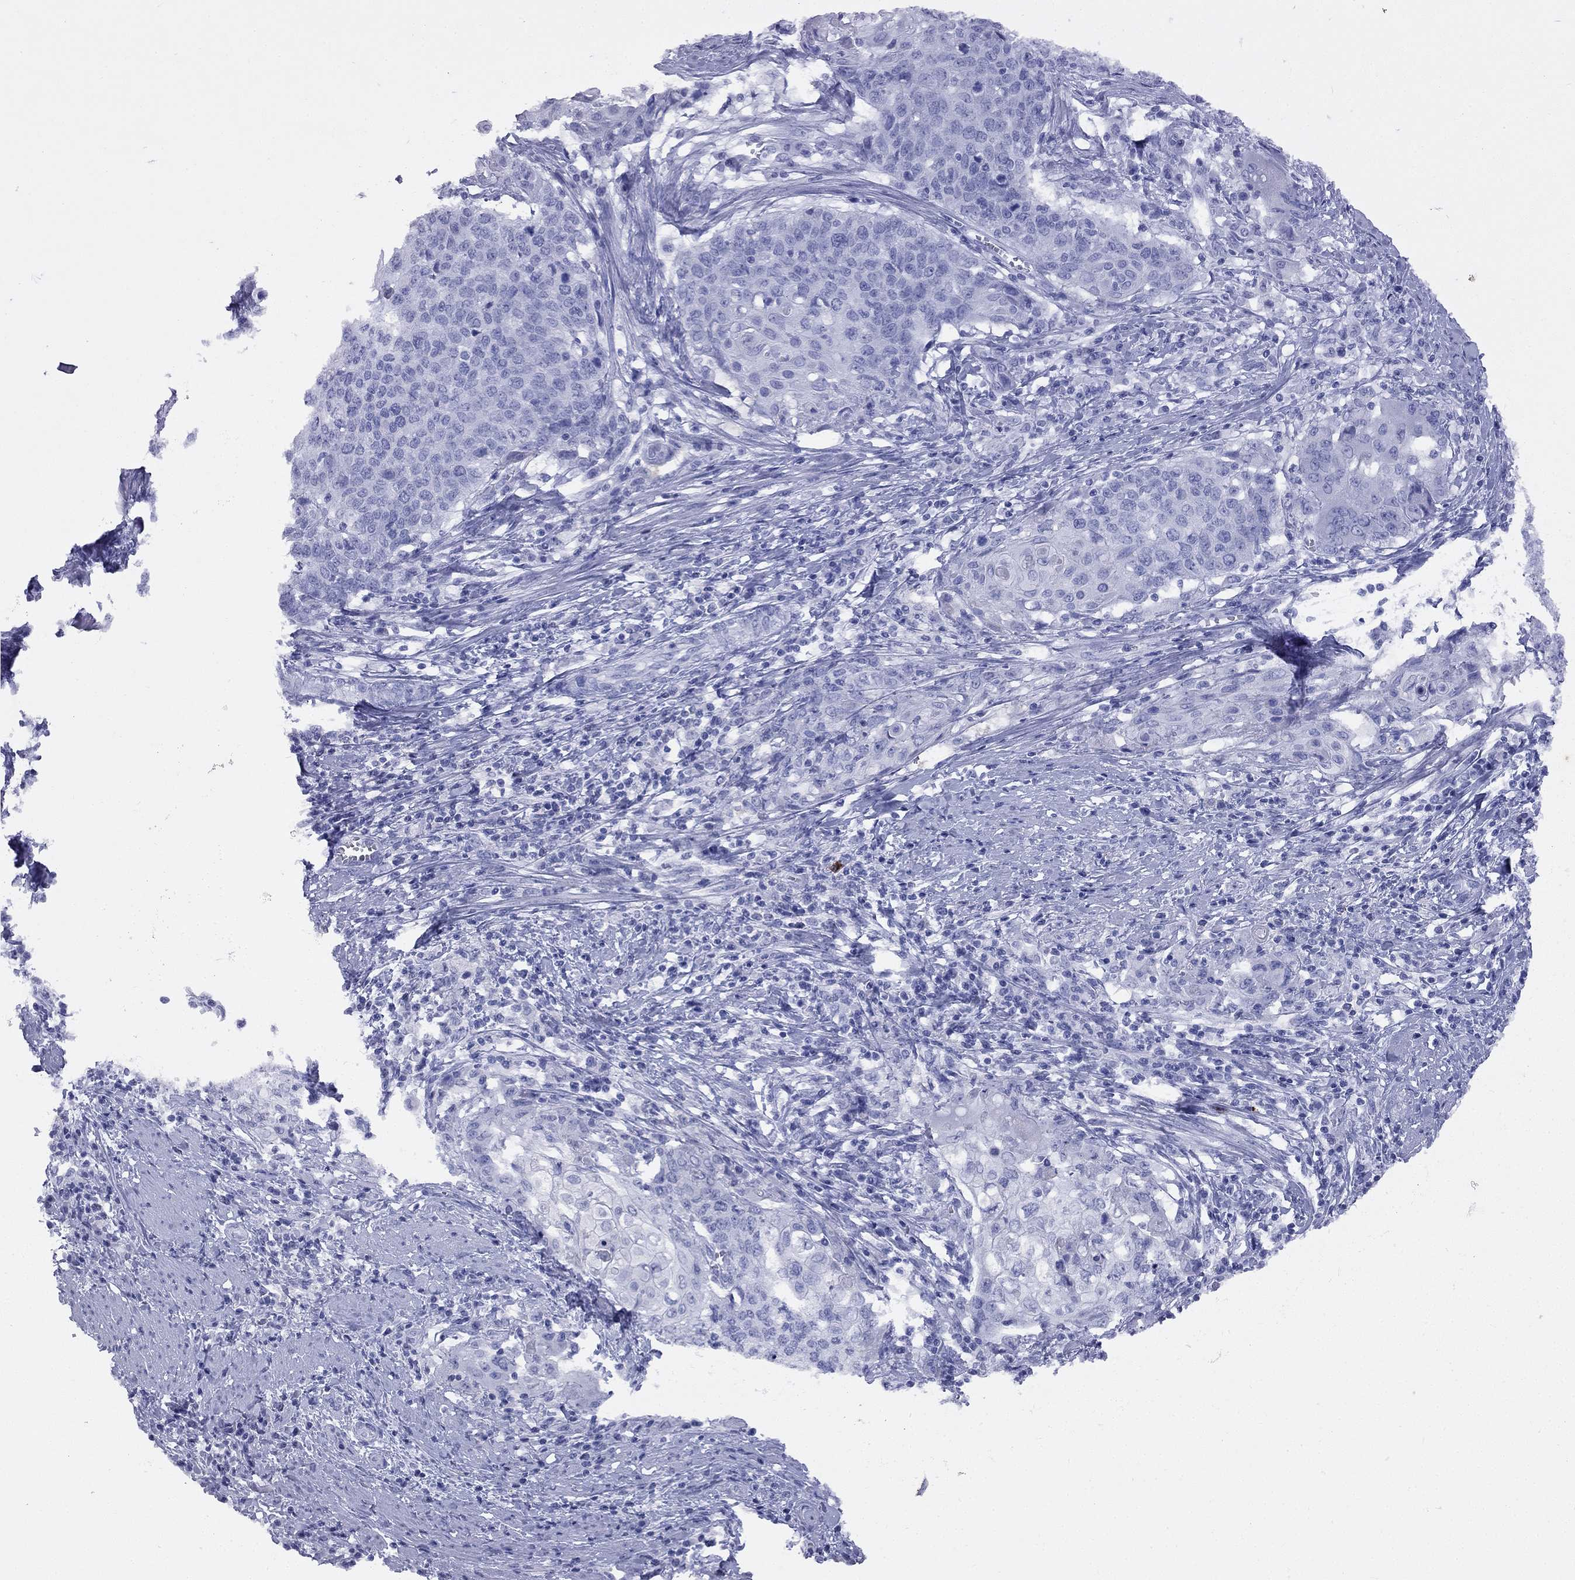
{"staining": {"intensity": "negative", "quantity": "none", "location": "none"}, "tissue": "cervical cancer", "cell_type": "Tumor cells", "image_type": "cancer", "snomed": [{"axis": "morphology", "description": "Squamous cell carcinoma, NOS"}, {"axis": "topography", "description": "Cervix"}], "caption": "Micrograph shows no significant protein positivity in tumor cells of squamous cell carcinoma (cervical).", "gene": "KLRG1", "patient": {"sex": "female", "age": 39}}